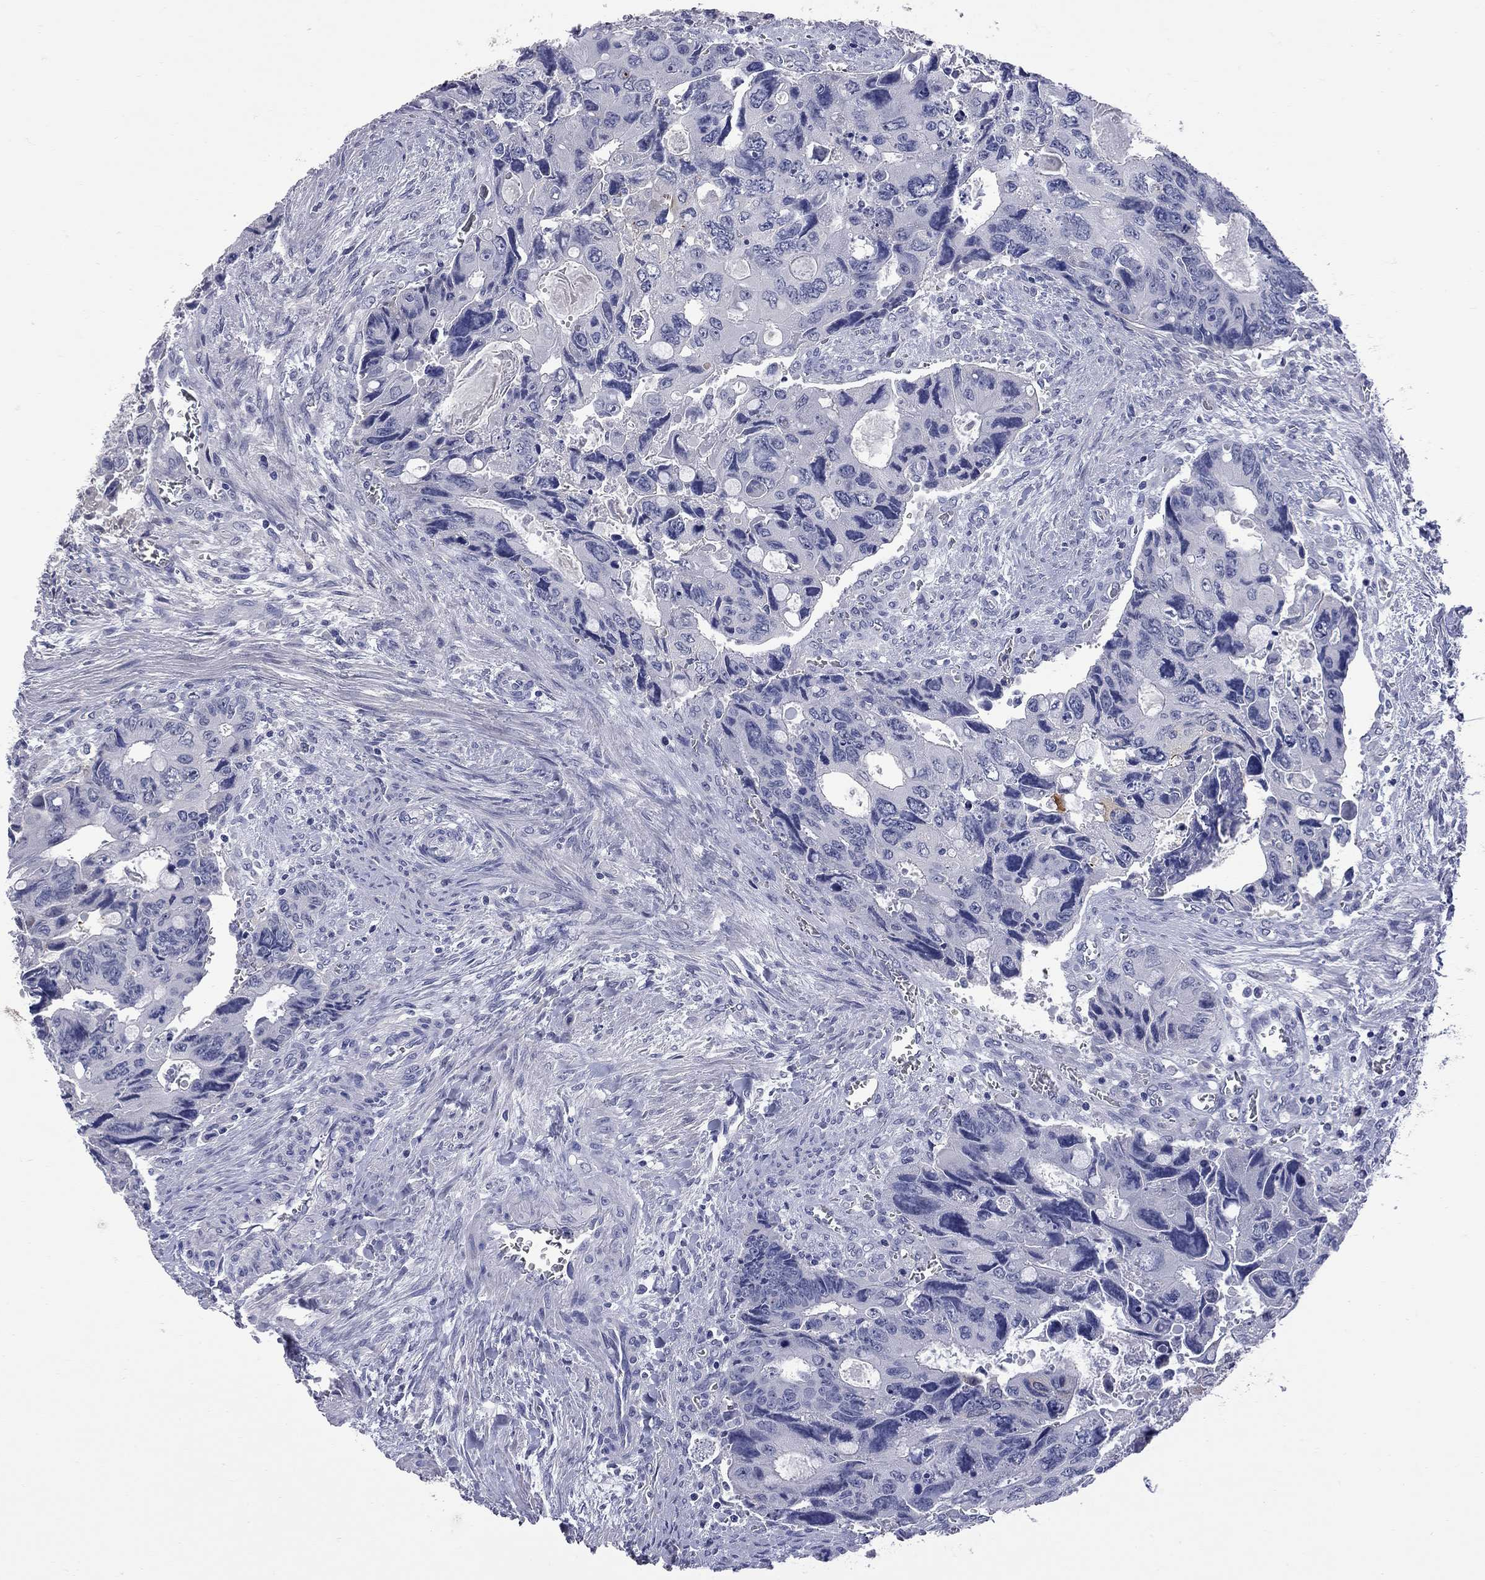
{"staining": {"intensity": "negative", "quantity": "none", "location": "none"}, "tissue": "colorectal cancer", "cell_type": "Tumor cells", "image_type": "cancer", "snomed": [{"axis": "morphology", "description": "Adenocarcinoma, NOS"}, {"axis": "topography", "description": "Rectum"}], "caption": "Colorectal adenocarcinoma was stained to show a protein in brown. There is no significant expression in tumor cells. (Stains: DAB (3,3'-diaminobenzidine) immunohistochemistry (IHC) with hematoxylin counter stain, Microscopy: brightfield microscopy at high magnification).", "gene": "FAM221B", "patient": {"sex": "male", "age": 62}}